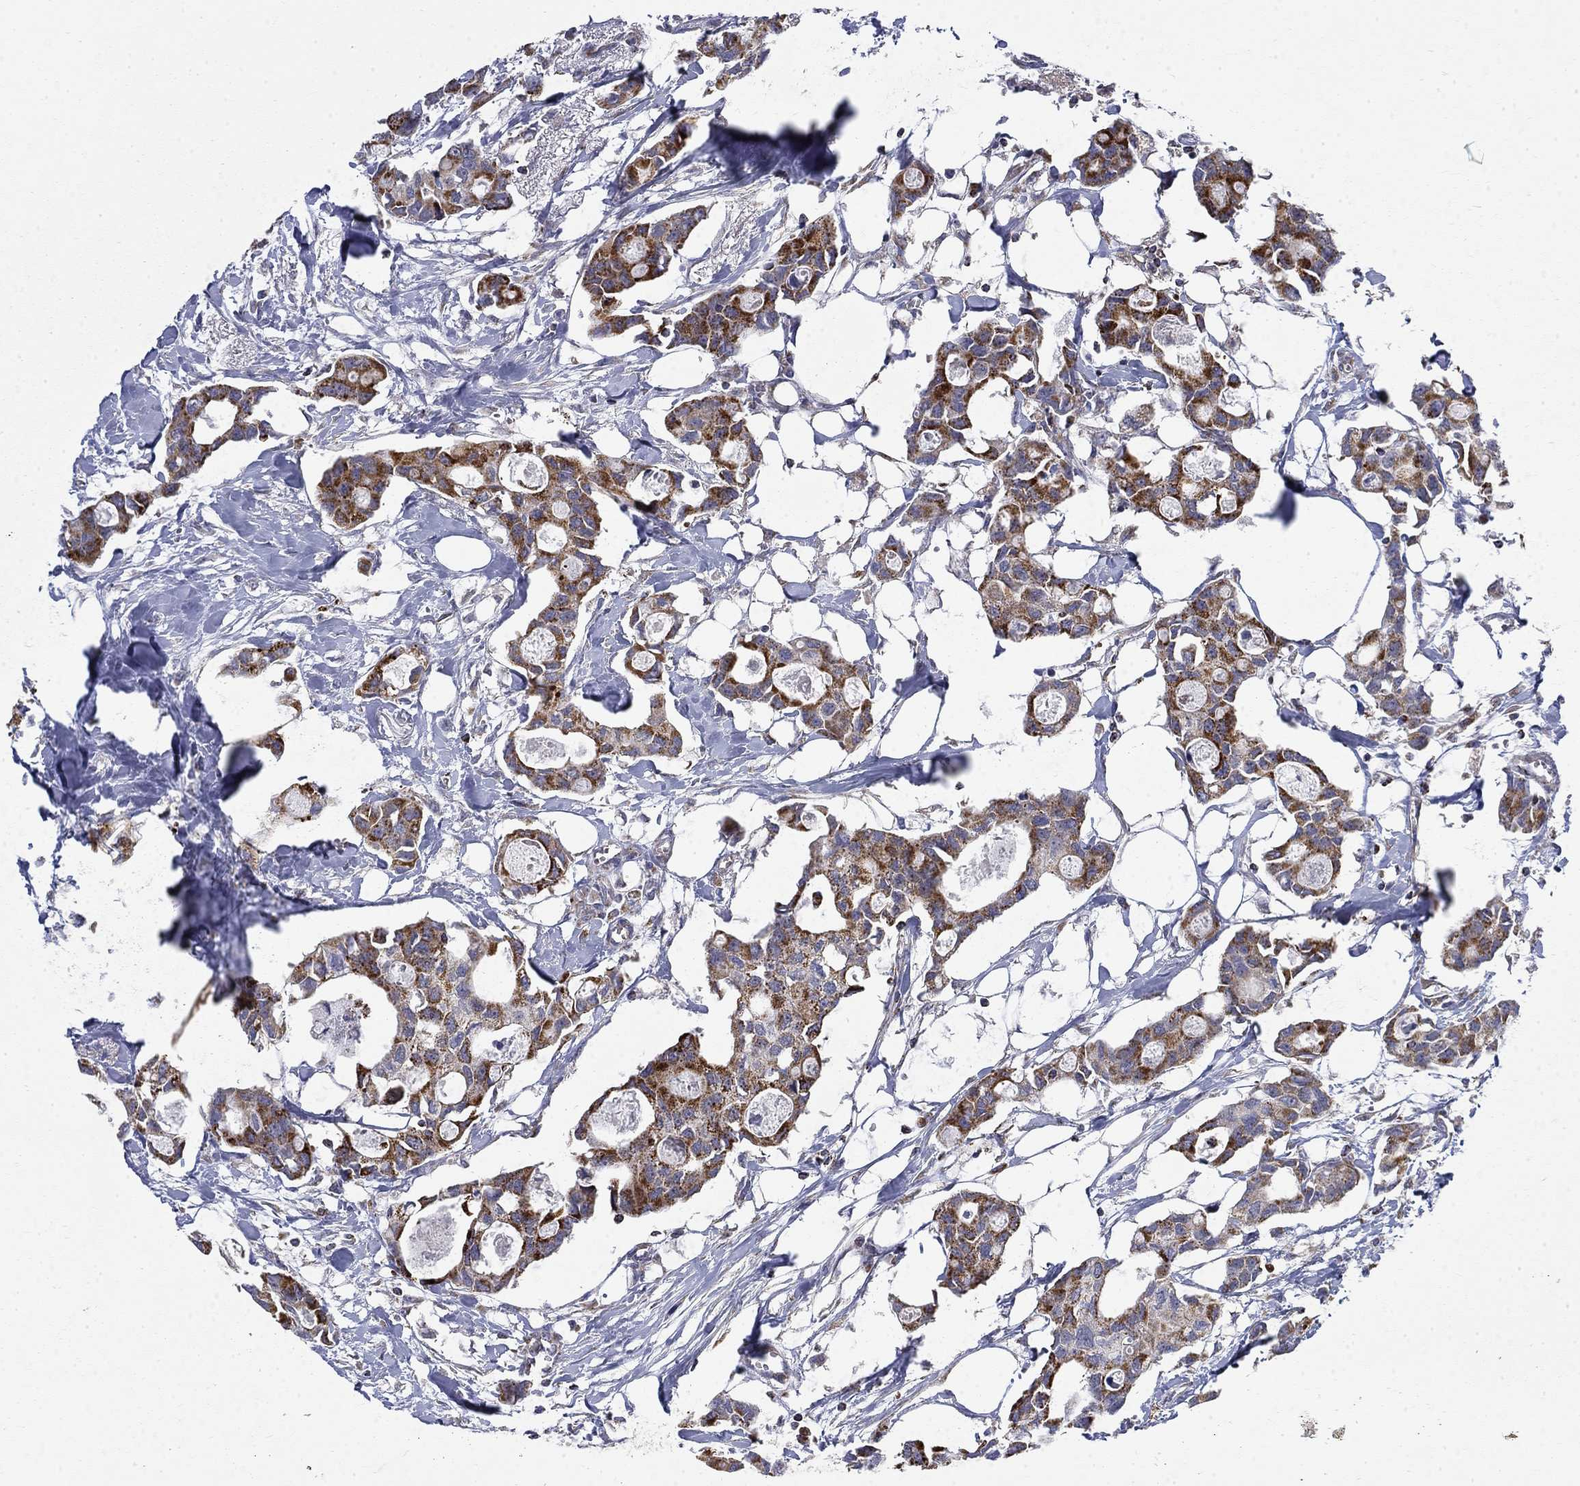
{"staining": {"intensity": "strong", "quantity": "25%-75%", "location": "cytoplasmic/membranous"}, "tissue": "breast cancer", "cell_type": "Tumor cells", "image_type": "cancer", "snomed": [{"axis": "morphology", "description": "Duct carcinoma"}, {"axis": "topography", "description": "Breast"}], "caption": "Immunohistochemical staining of intraductal carcinoma (breast) shows high levels of strong cytoplasmic/membranous staining in approximately 25%-75% of tumor cells. The staining was performed using DAB, with brown indicating positive protein expression. Nuclei are stained blue with hematoxylin.", "gene": "PCBP3", "patient": {"sex": "female", "age": 83}}